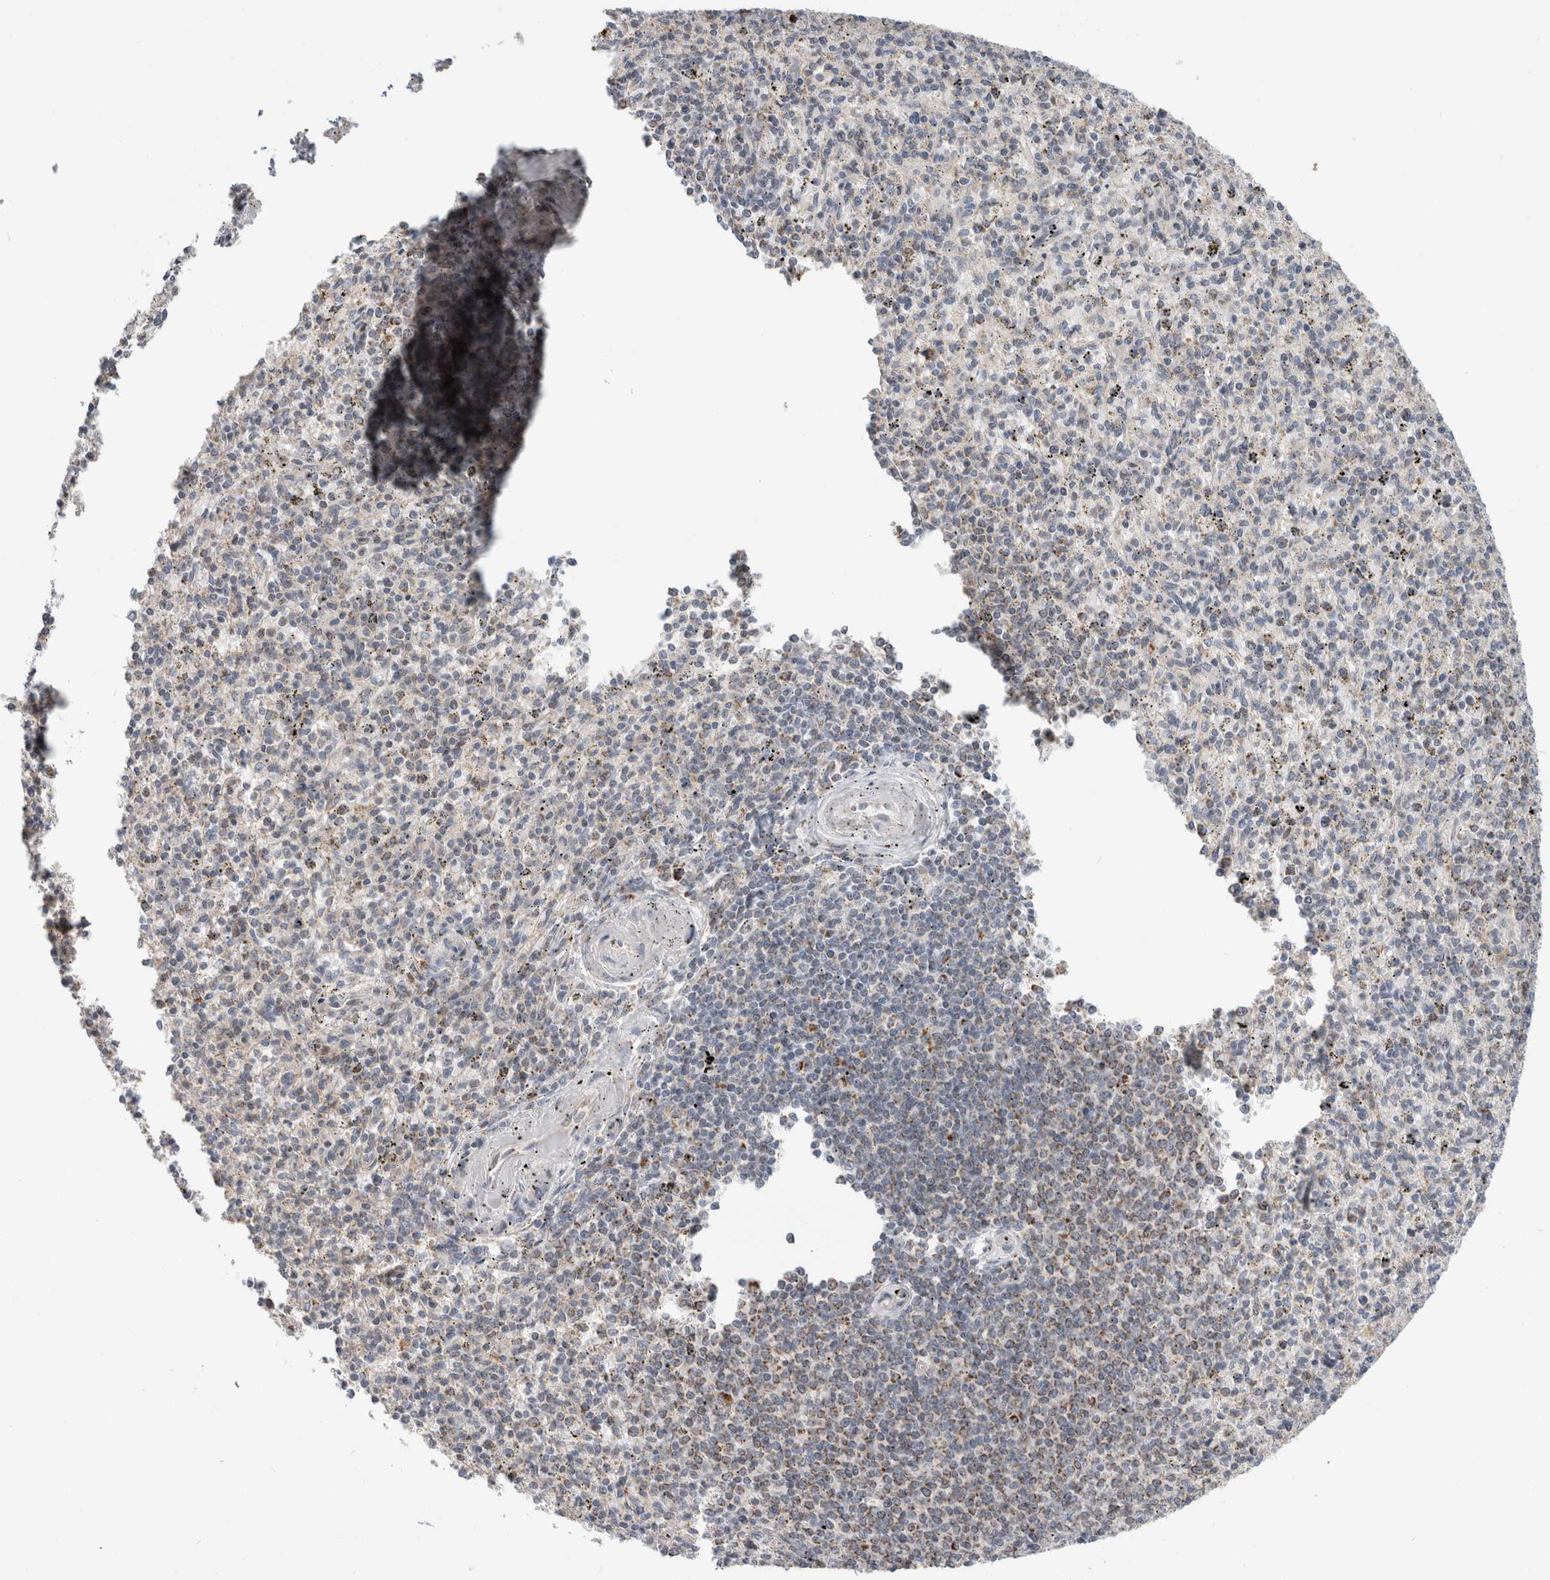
{"staining": {"intensity": "negative", "quantity": "none", "location": "none"}, "tissue": "spleen", "cell_type": "Cells in red pulp", "image_type": "normal", "snomed": [{"axis": "morphology", "description": "Normal tissue, NOS"}, {"axis": "topography", "description": "Spleen"}], "caption": "High magnification brightfield microscopy of benign spleen stained with DAB (brown) and counterstained with hematoxylin (blue): cells in red pulp show no significant expression.", "gene": "MRPL37", "patient": {"sex": "male", "age": 72}}